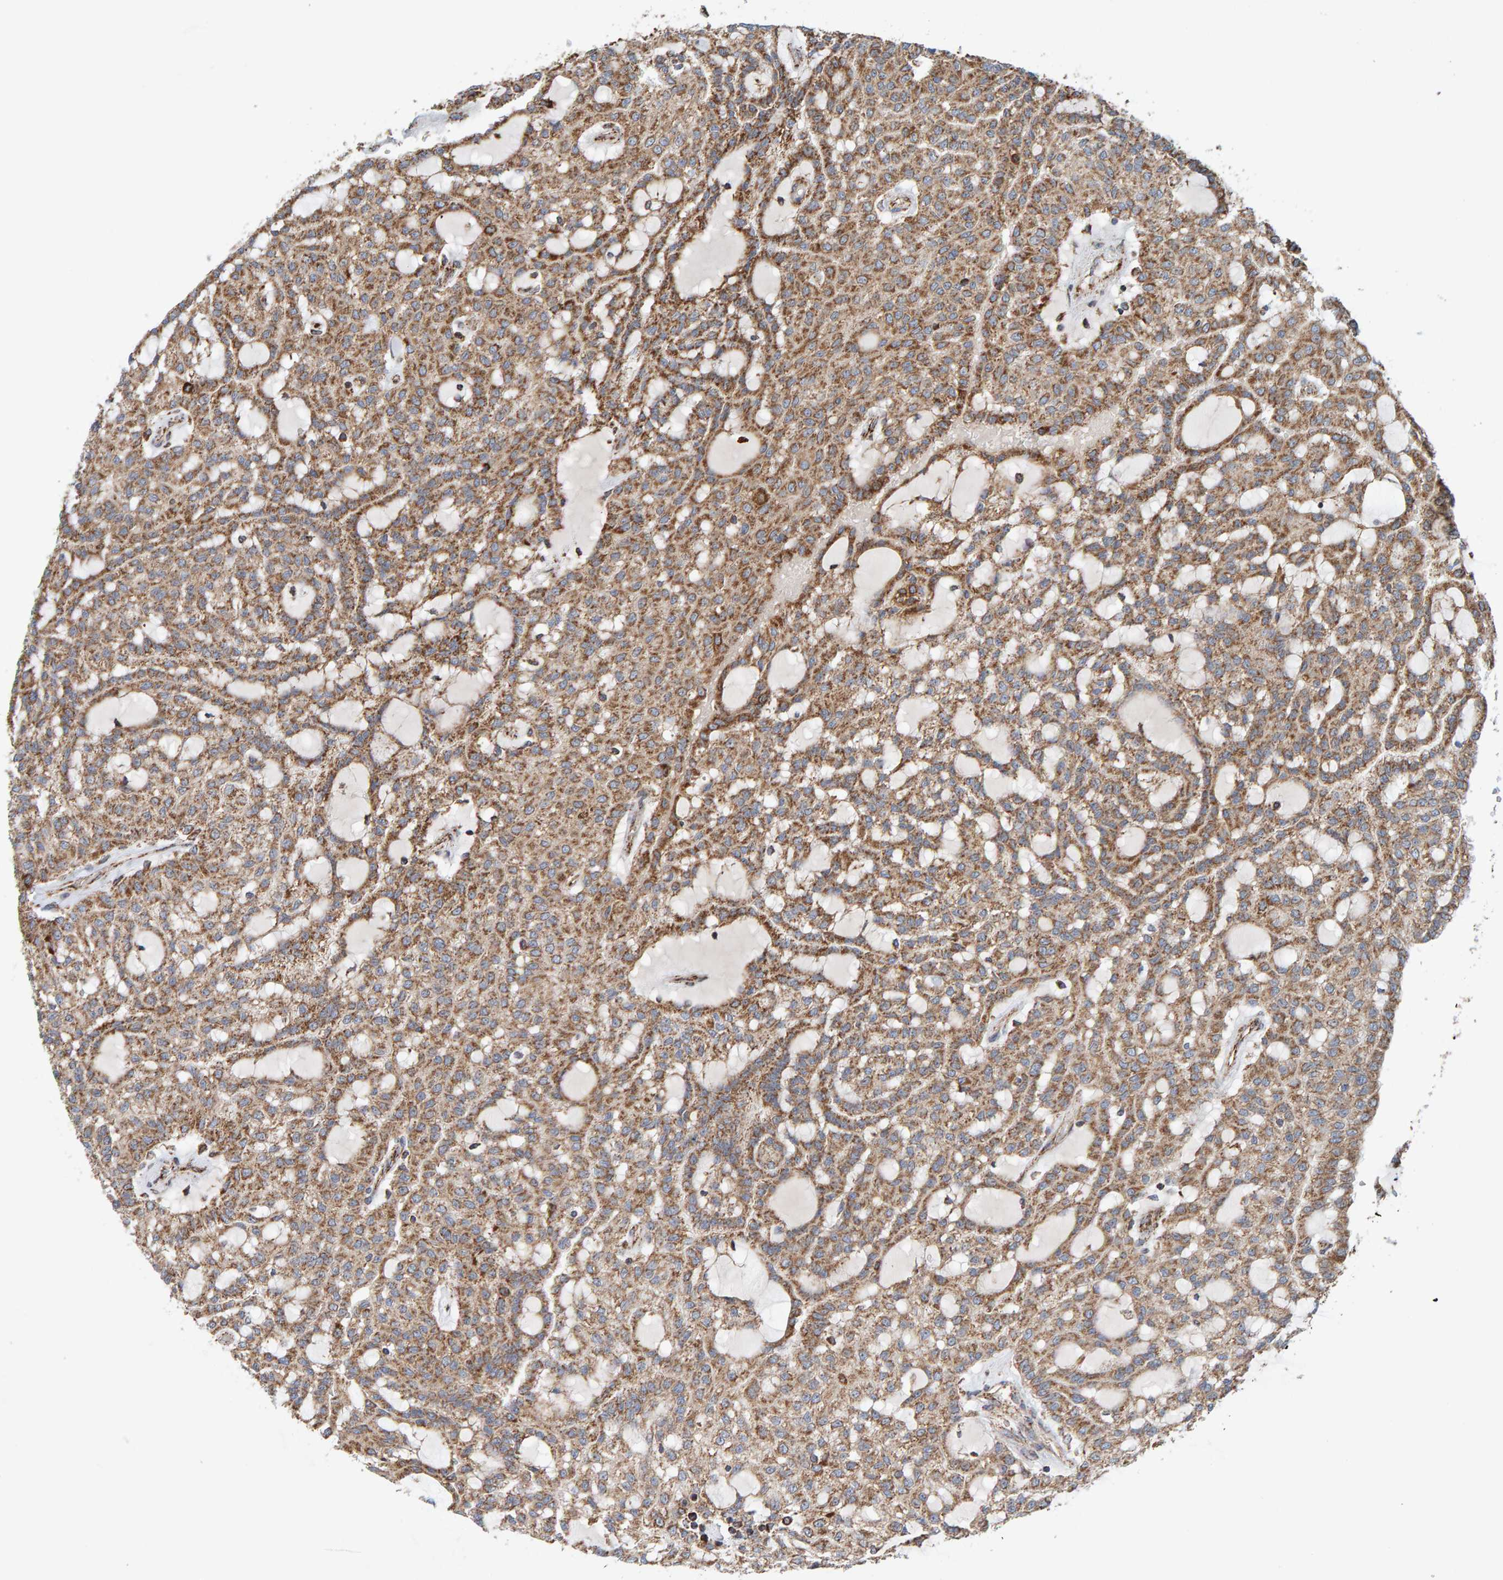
{"staining": {"intensity": "moderate", "quantity": "25%-75%", "location": "cytoplasmic/membranous"}, "tissue": "renal cancer", "cell_type": "Tumor cells", "image_type": "cancer", "snomed": [{"axis": "morphology", "description": "Adenocarcinoma, NOS"}, {"axis": "topography", "description": "Kidney"}], "caption": "DAB immunohistochemical staining of human adenocarcinoma (renal) exhibits moderate cytoplasmic/membranous protein positivity in about 25%-75% of tumor cells.", "gene": "MRPL45", "patient": {"sex": "male", "age": 63}}